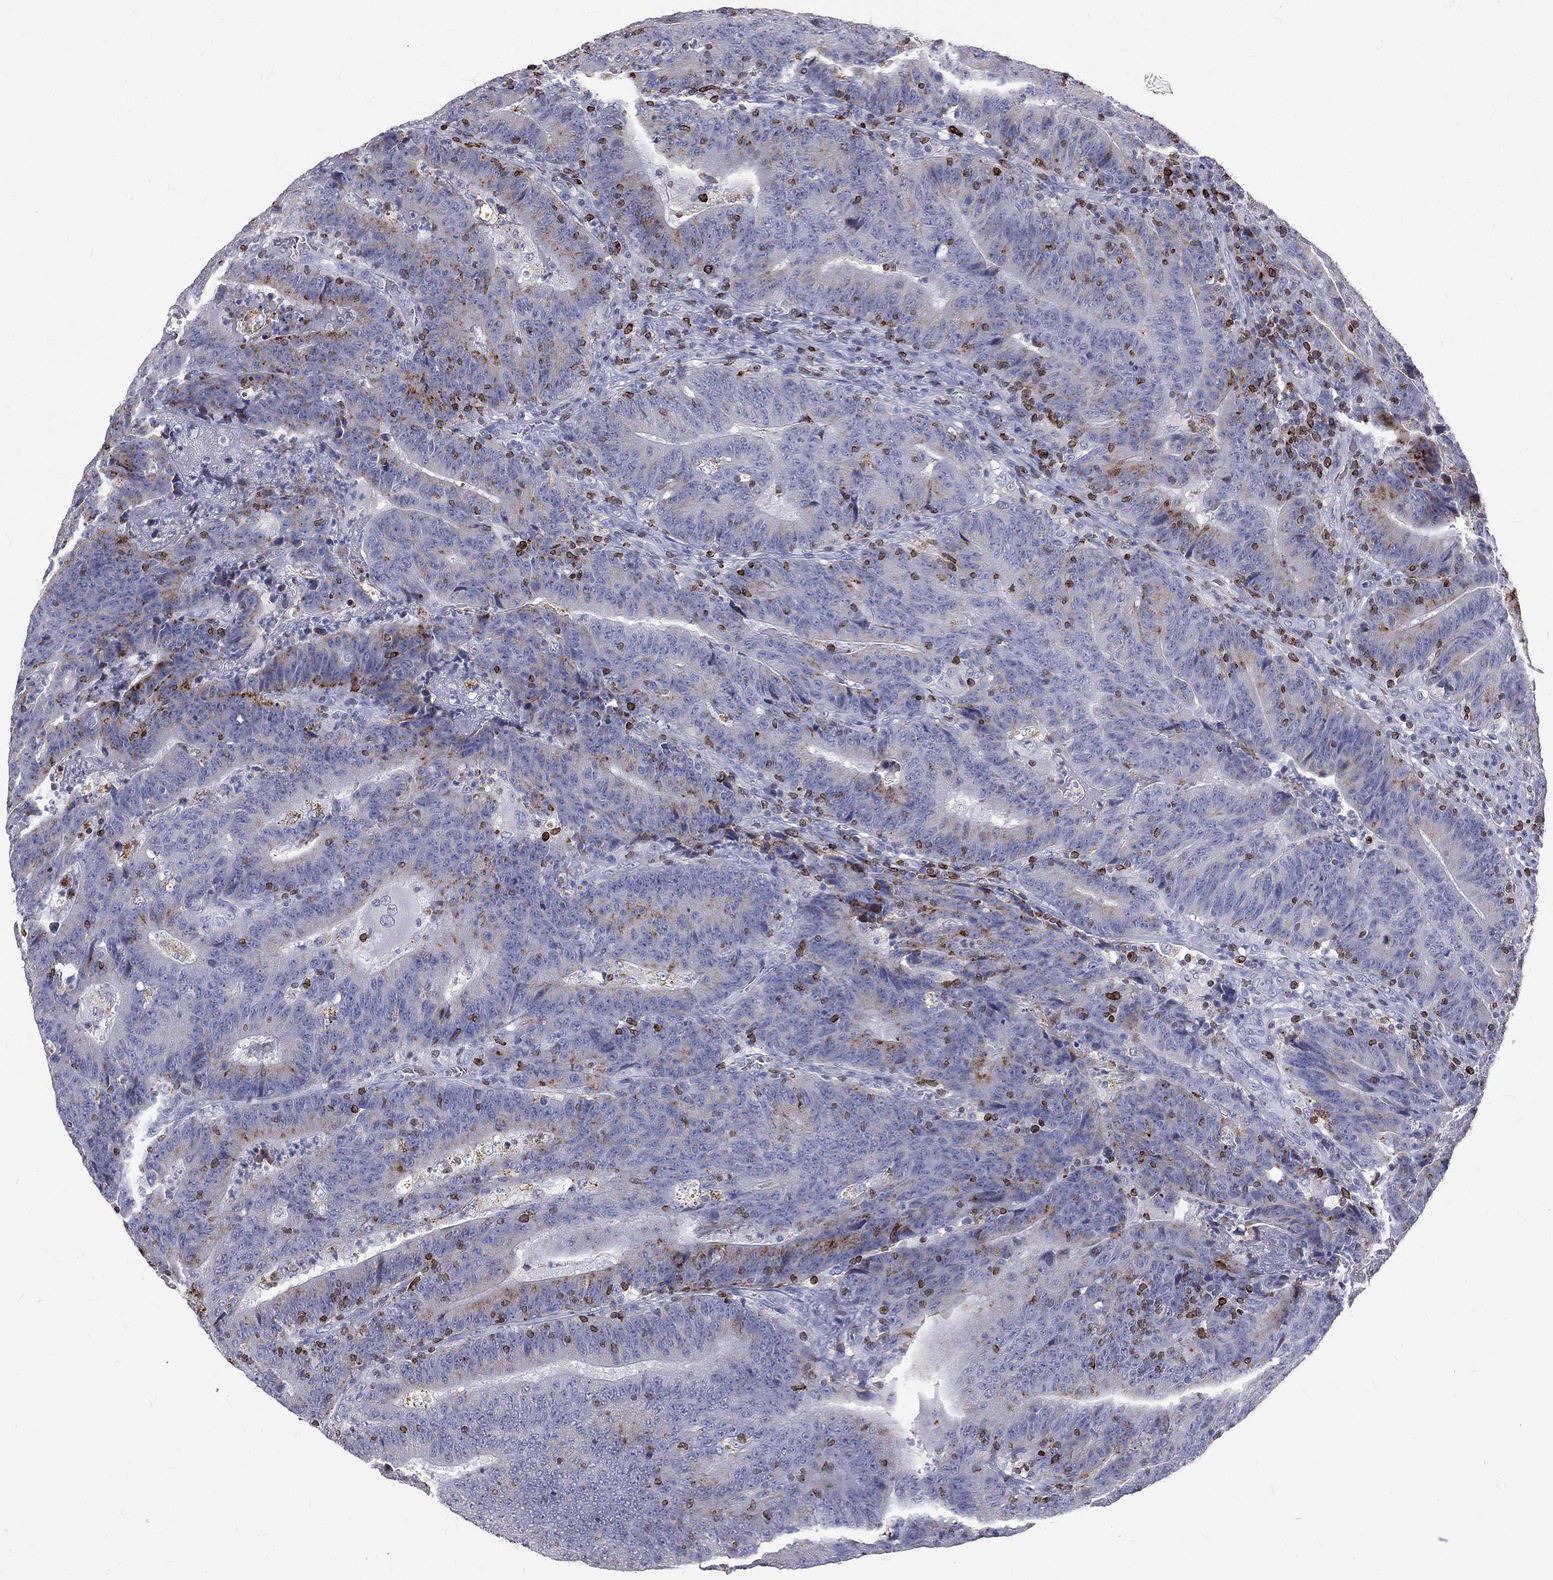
{"staining": {"intensity": "negative", "quantity": "none", "location": "none"}, "tissue": "colorectal cancer", "cell_type": "Tumor cells", "image_type": "cancer", "snomed": [{"axis": "morphology", "description": "Adenocarcinoma, NOS"}, {"axis": "topography", "description": "Colon"}], "caption": "The photomicrograph demonstrates no staining of tumor cells in adenocarcinoma (colorectal).", "gene": "CTSW", "patient": {"sex": "female", "age": 75}}